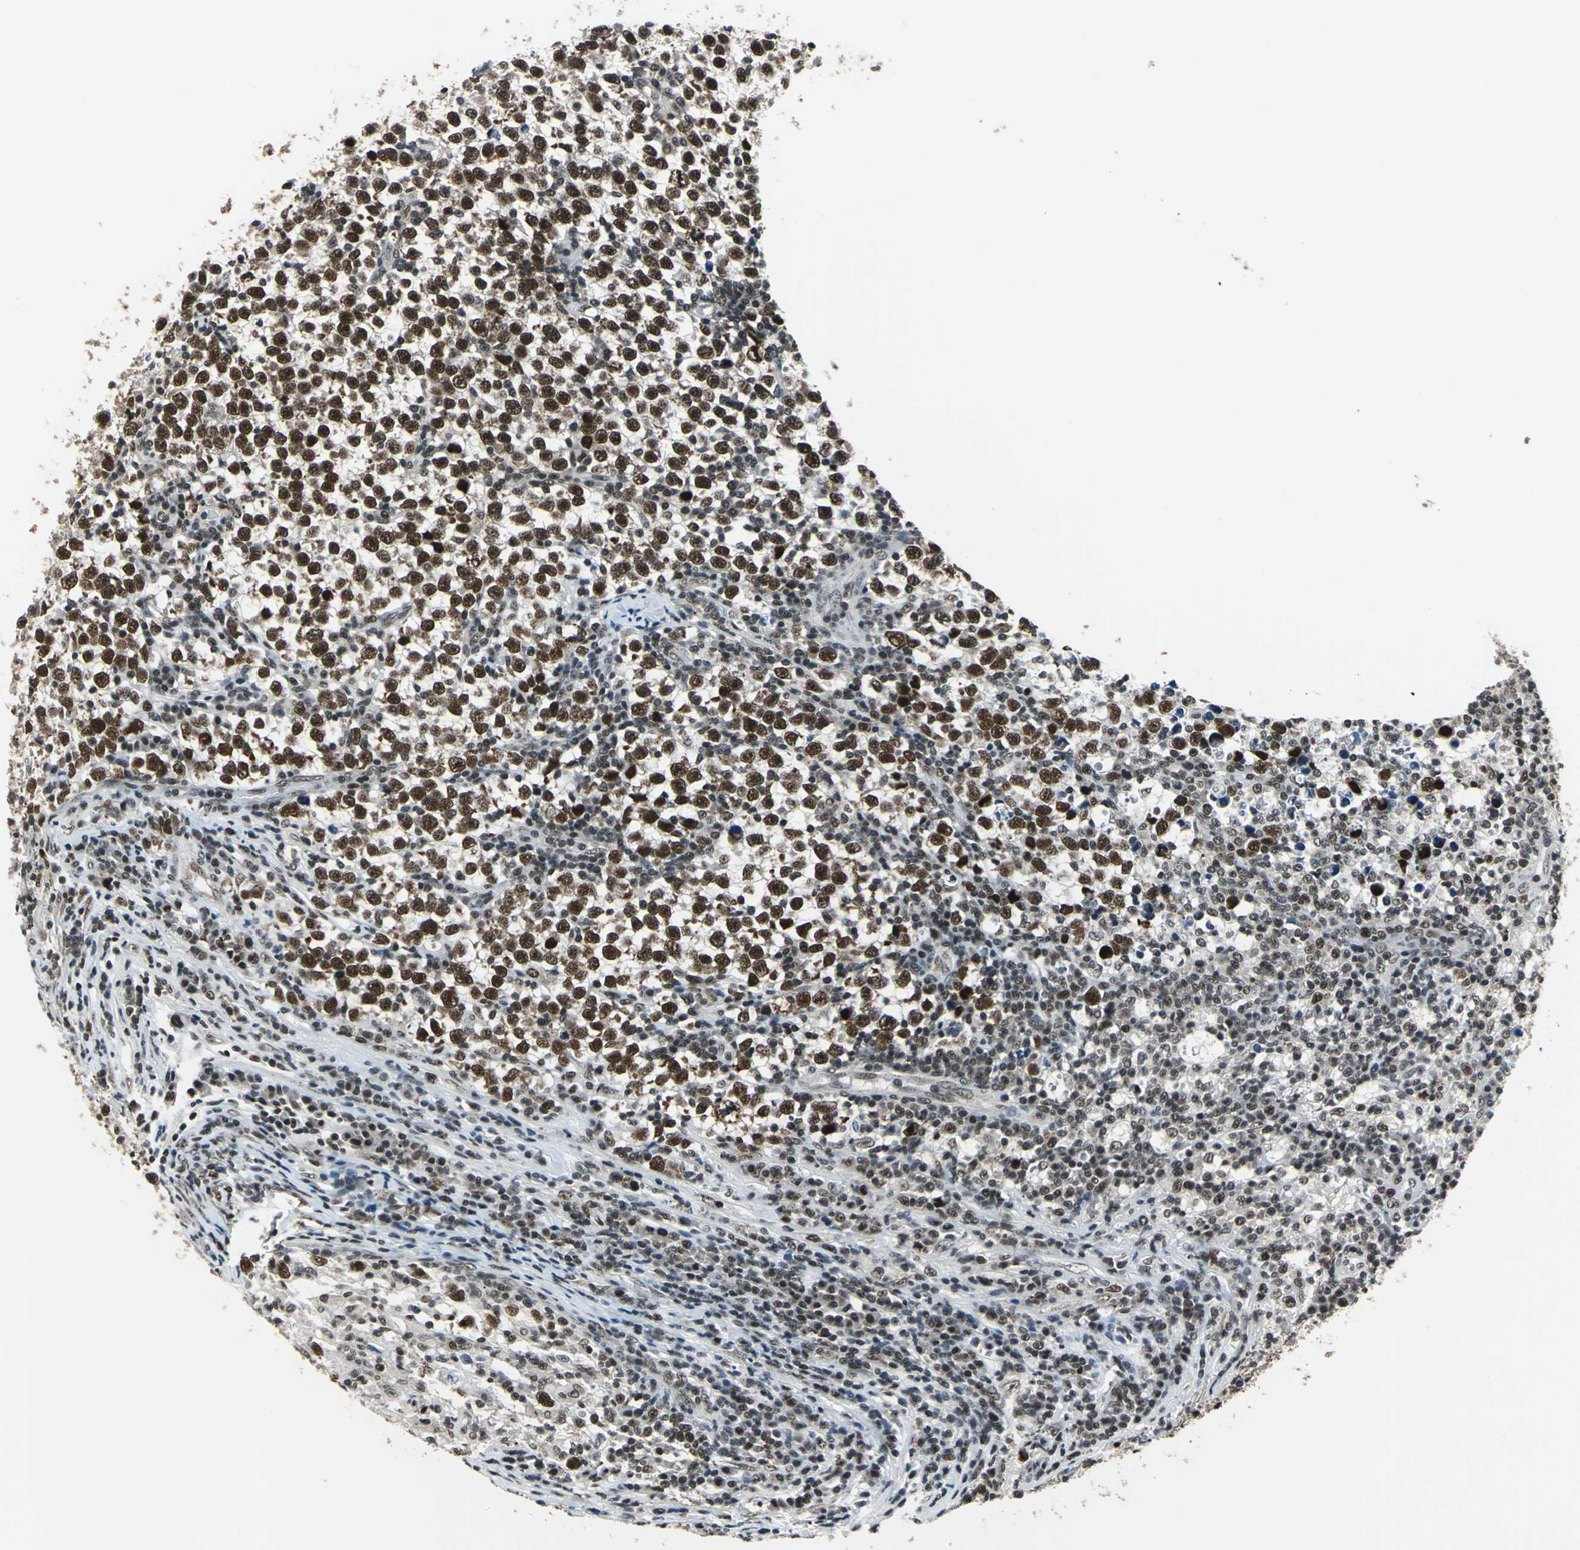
{"staining": {"intensity": "moderate", "quantity": ">75%", "location": "nuclear"}, "tissue": "testis cancer", "cell_type": "Tumor cells", "image_type": "cancer", "snomed": [{"axis": "morphology", "description": "Seminoma, NOS"}, {"axis": "topography", "description": "Testis"}], "caption": "Approximately >75% of tumor cells in human seminoma (testis) display moderate nuclear protein staining as visualized by brown immunohistochemical staining.", "gene": "BCLAF1", "patient": {"sex": "male", "age": 43}}